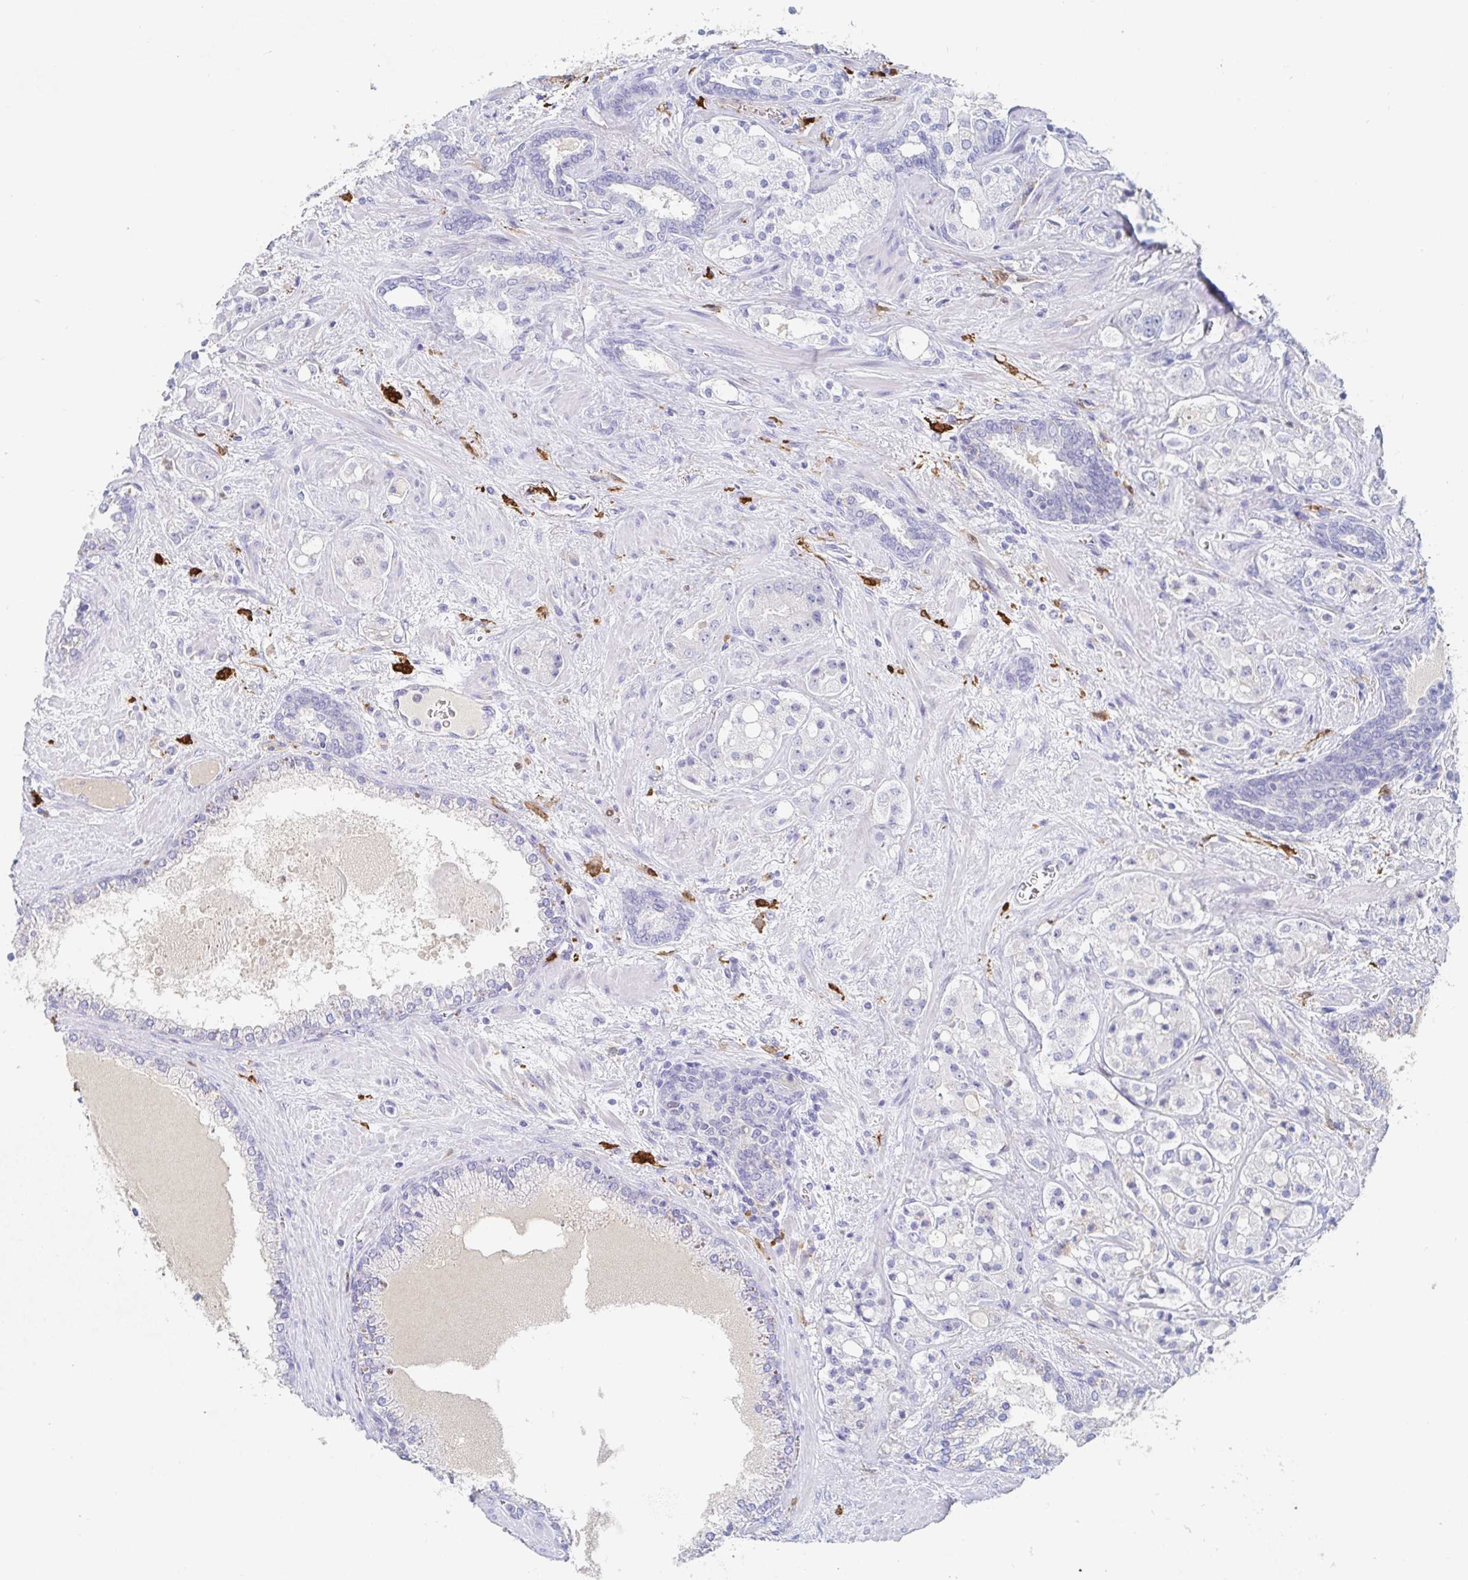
{"staining": {"intensity": "negative", "quantity": "none", "location": "none"}, "tissue": "prostate cancer", "cell_type": "Tumor cells", "image_type": "cancer", "snomed": [{"axis": "morphology", "description": "Adenocarcinoma, High grade"}, {"axis": "topography", "description": "Prostate"}], "caption": "DAB immunohistochemical staining of human prostate cancer shows no significant positivity in tumor cells. (Immunohistochemistry, brightfield microscopy, high magnification).", "gene": "OR2A4", "patient": {"sex": "male", "age": 67}}